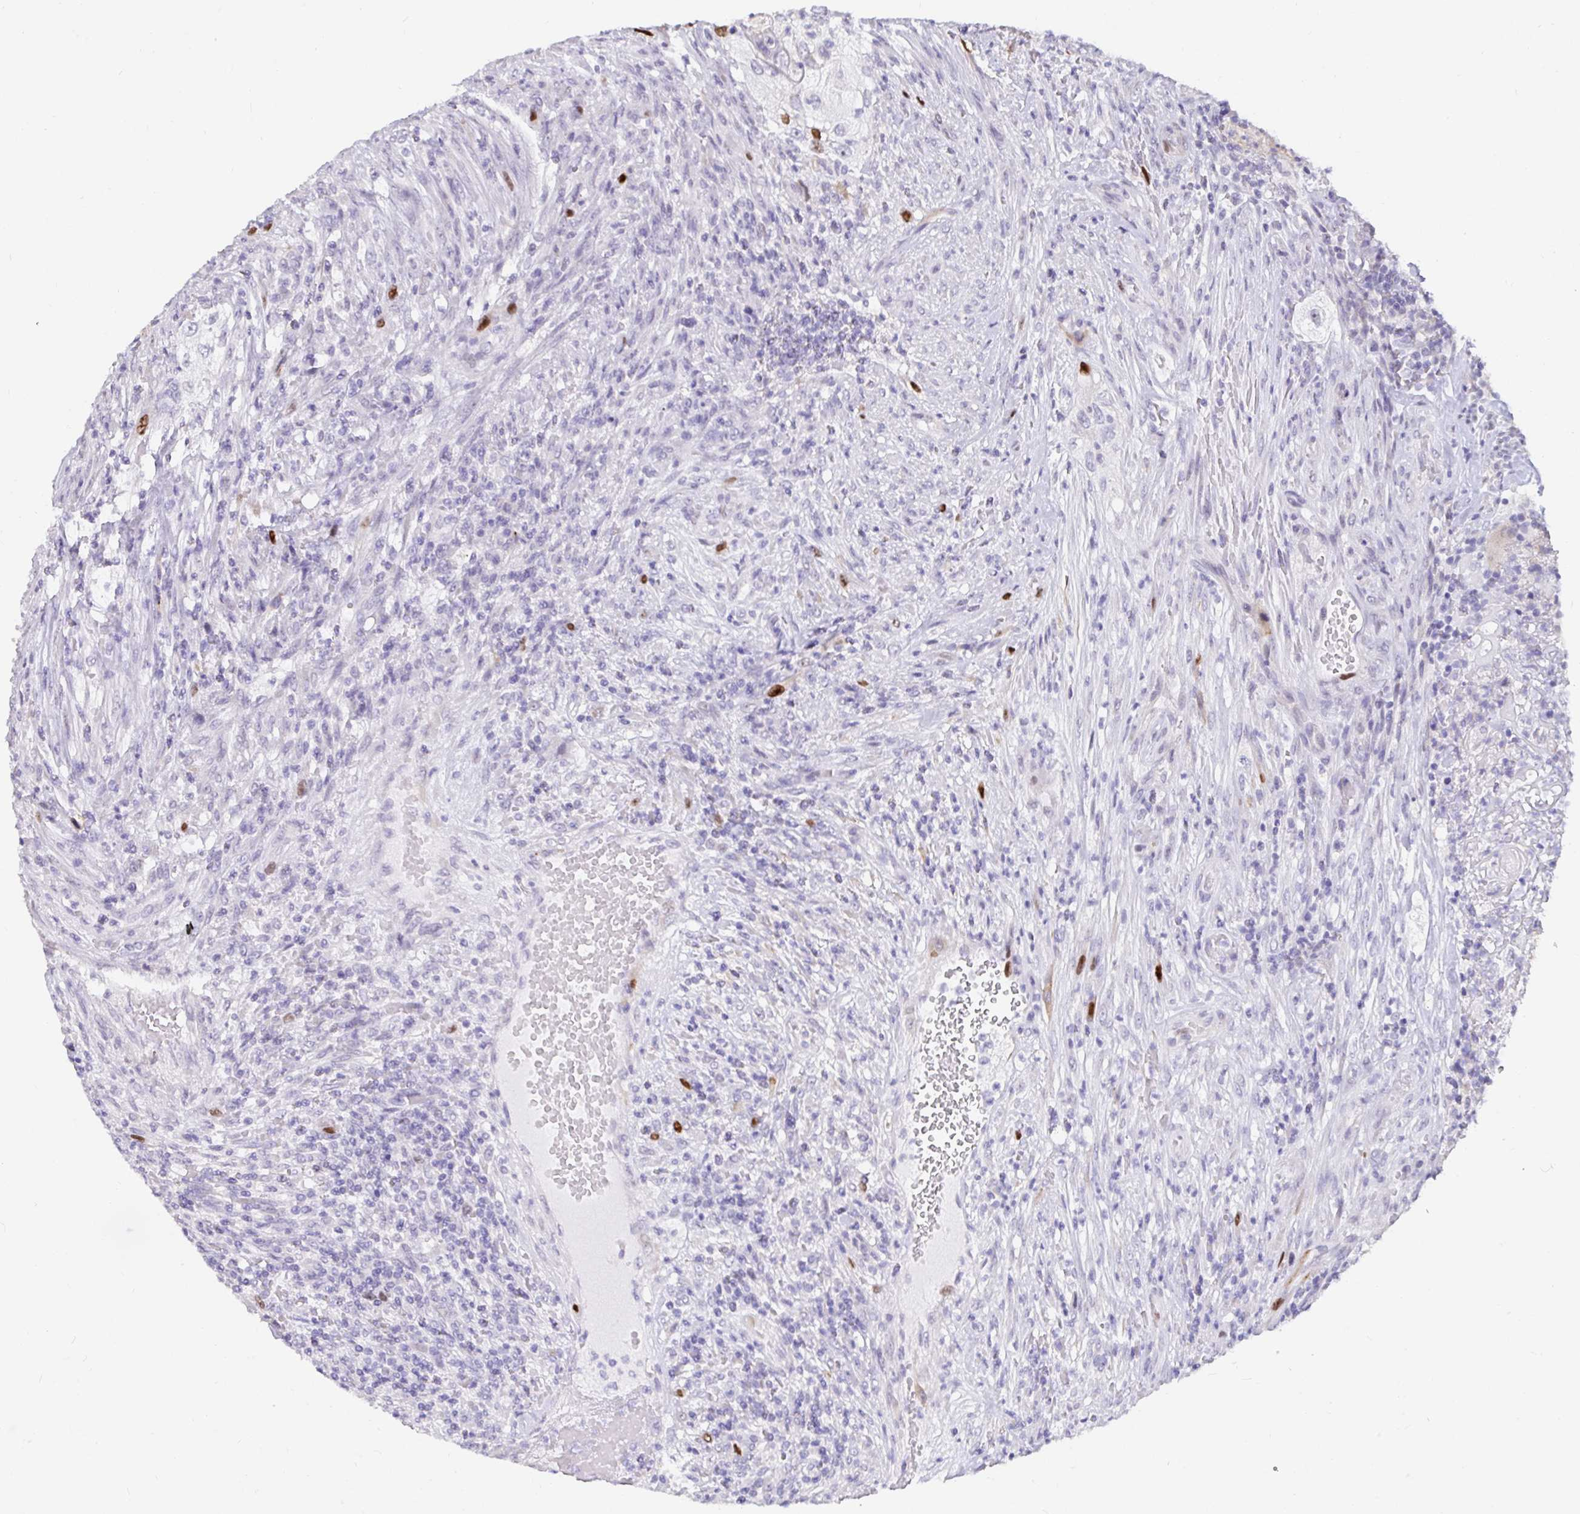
{"staining": {"intensity": "strong", "quantity": "<25%", "location": "nuclear"}, "tissue": "urothelial cancer", "cell_type": "Tumor cells", "image_type": "cancer", "snomed": [{"axis": "morphology", "description": "Urothelial carcinoma, High grade"}, {"axis": "topography", "description": "Urinary bladder"}], "caption": "IHC photomicrograph of neoplastic tissue: urothelial cancer stained using immunohistochemistry (IHC) reveals medium levels of strong protein expression localized specifically in the nuclear of tumor cells, appearing as a nuclear brown color.", "gene": "ANLN", "patient": {"sex": "female", "age": 60}}